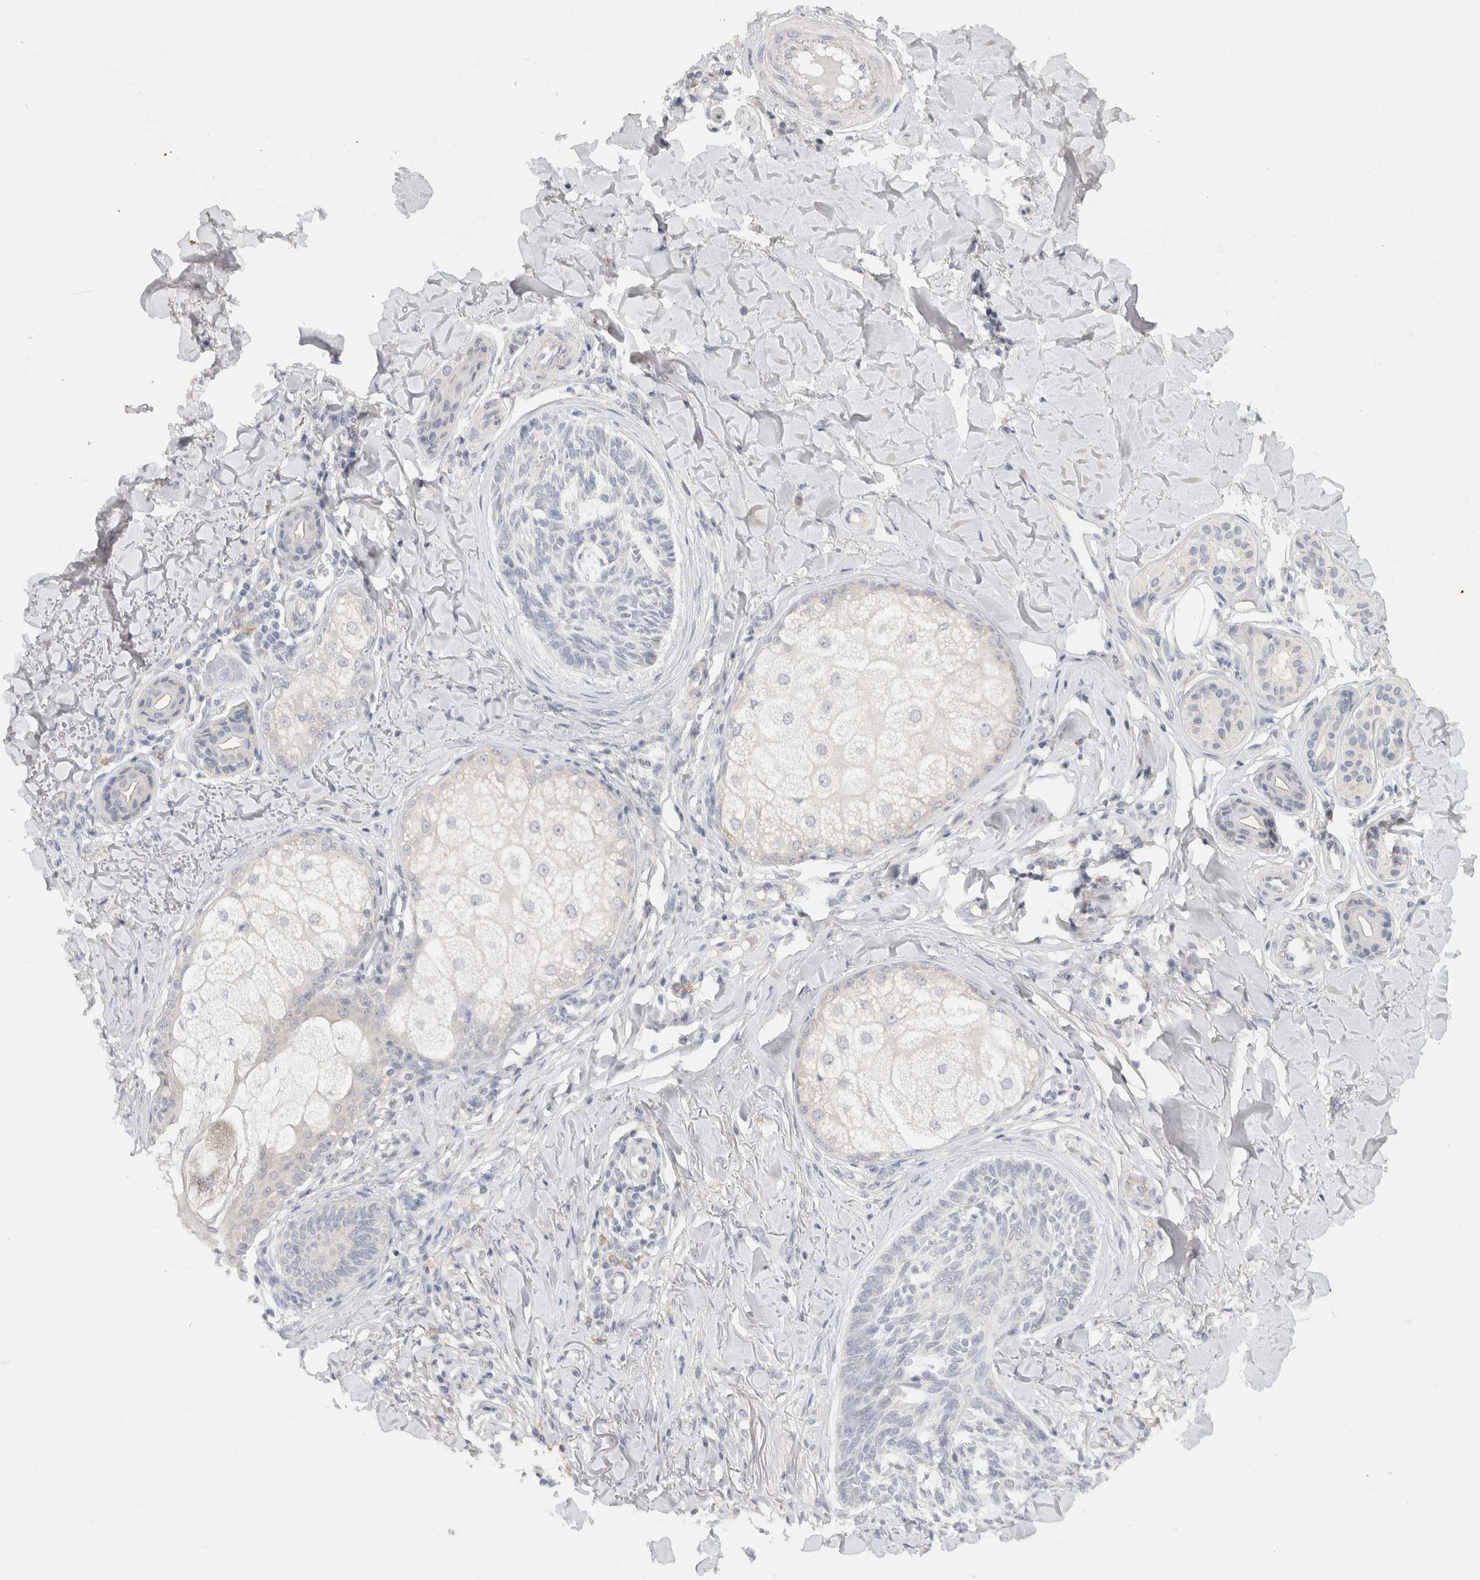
{"staining": {"intensity": "negative", "quantity": "none", "location": "none"}, "tissue": "skin cancer", "cell_type": "Tumor cells", "image_type": "cancer", "snomed": [{"axis": "morphology", "description": "Basal cell carcinoma"}, {"axis": "topography", "description": "Skin"}], "caption": "Photomicrograph shows no protein staining in tumor cells of skin cancer (basal cell carcinoma) tissue.", "gene": "CHRM4", "patient": {"sex": "male", "age": 43}}